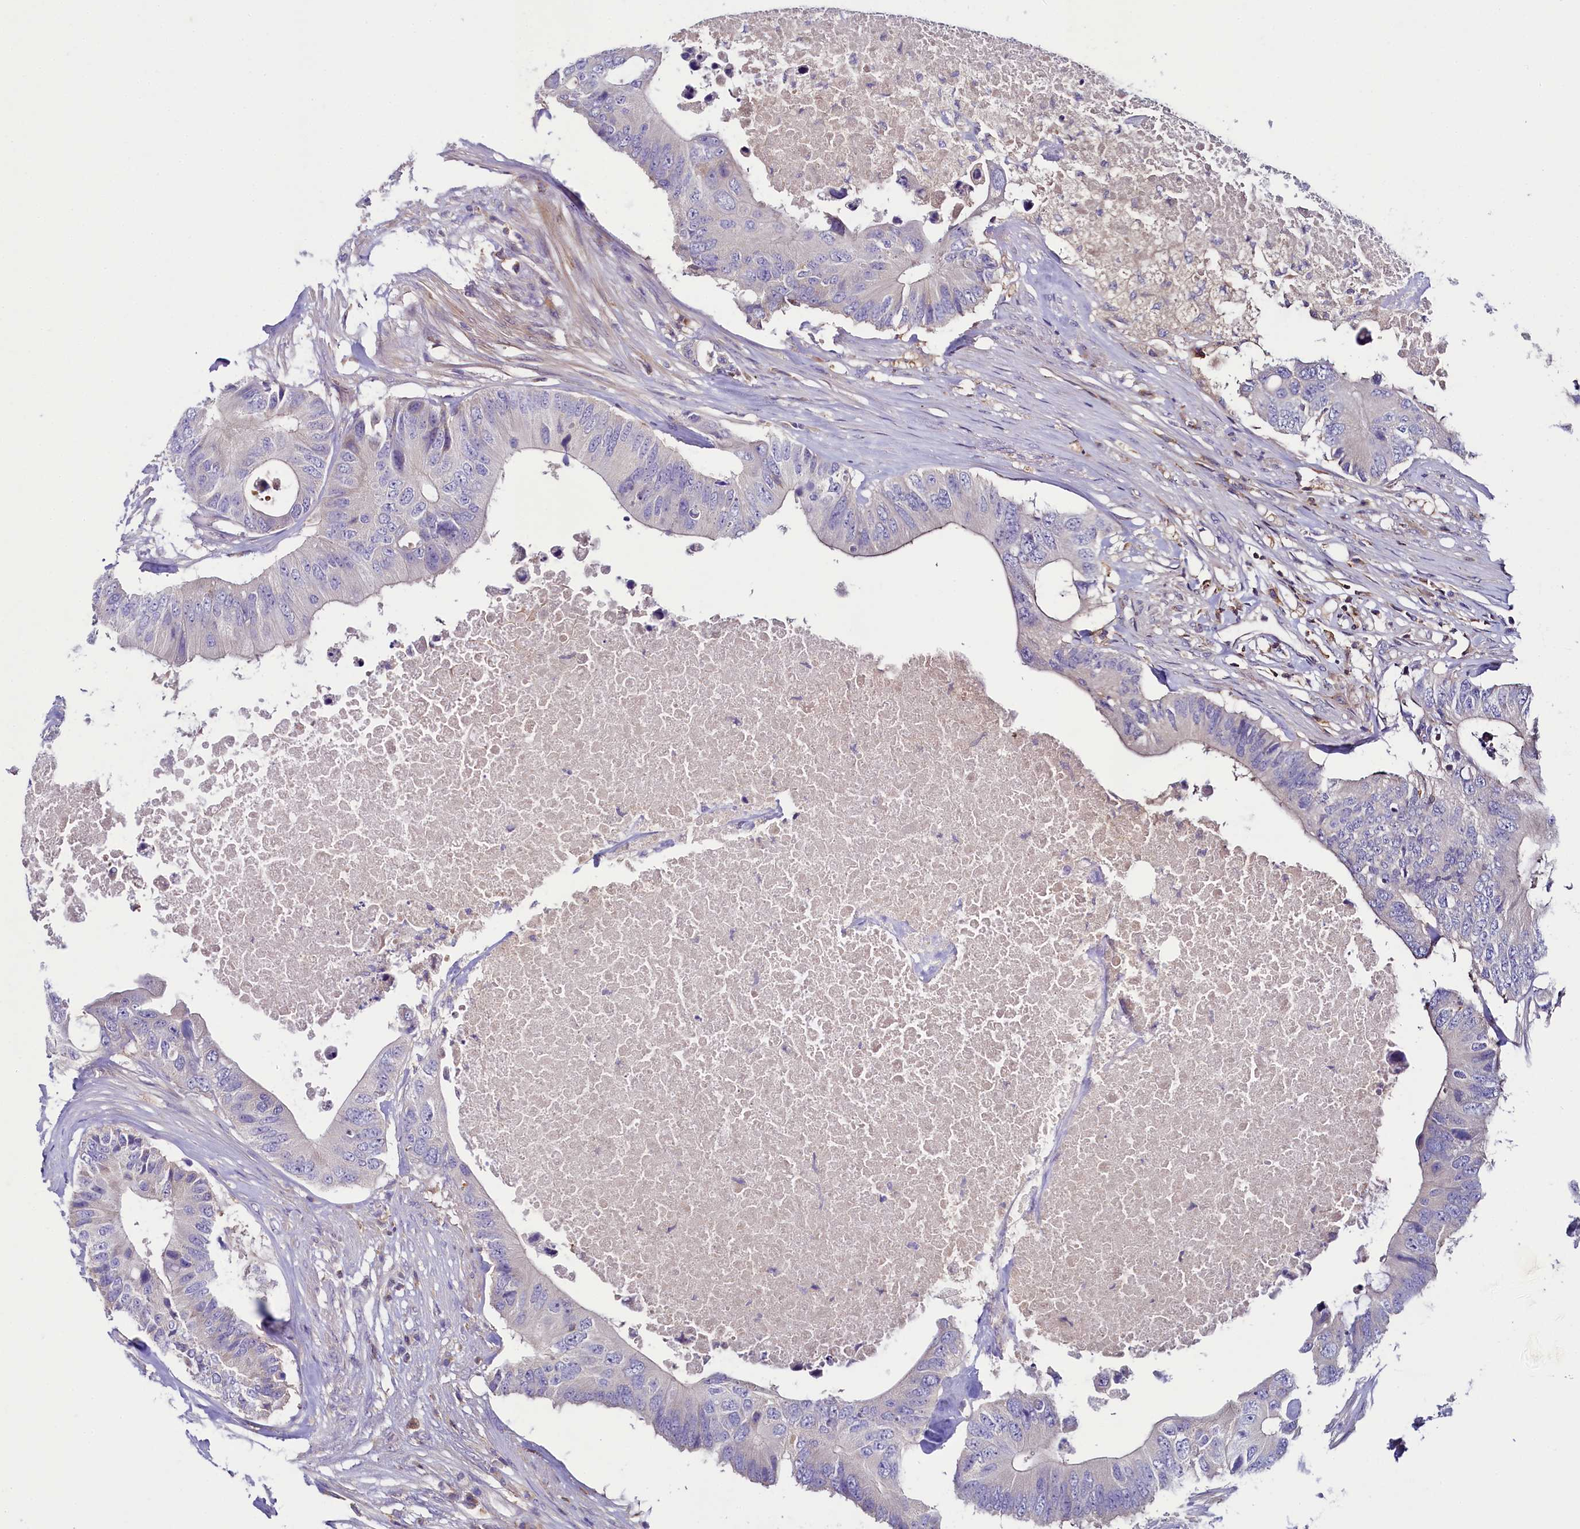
{"staining": {"intensity": "negative", "quantity": "none", "location": "none"}, "tissue": "colorectal cancer", "cell_type": "Tumor cells", "image_type": "cancer", "snomed": [{"axis": "morphology", "description": "Adenocarcinoma, NOS"}, {"axis": "topography", "description": "Colon"}], "caption": "Colorectal adenocarcinoma stained for a protein using IHC shows no staining tumor cells.", "gene": "FGFR2", "patient": {"sex": "male", "age": 71}}